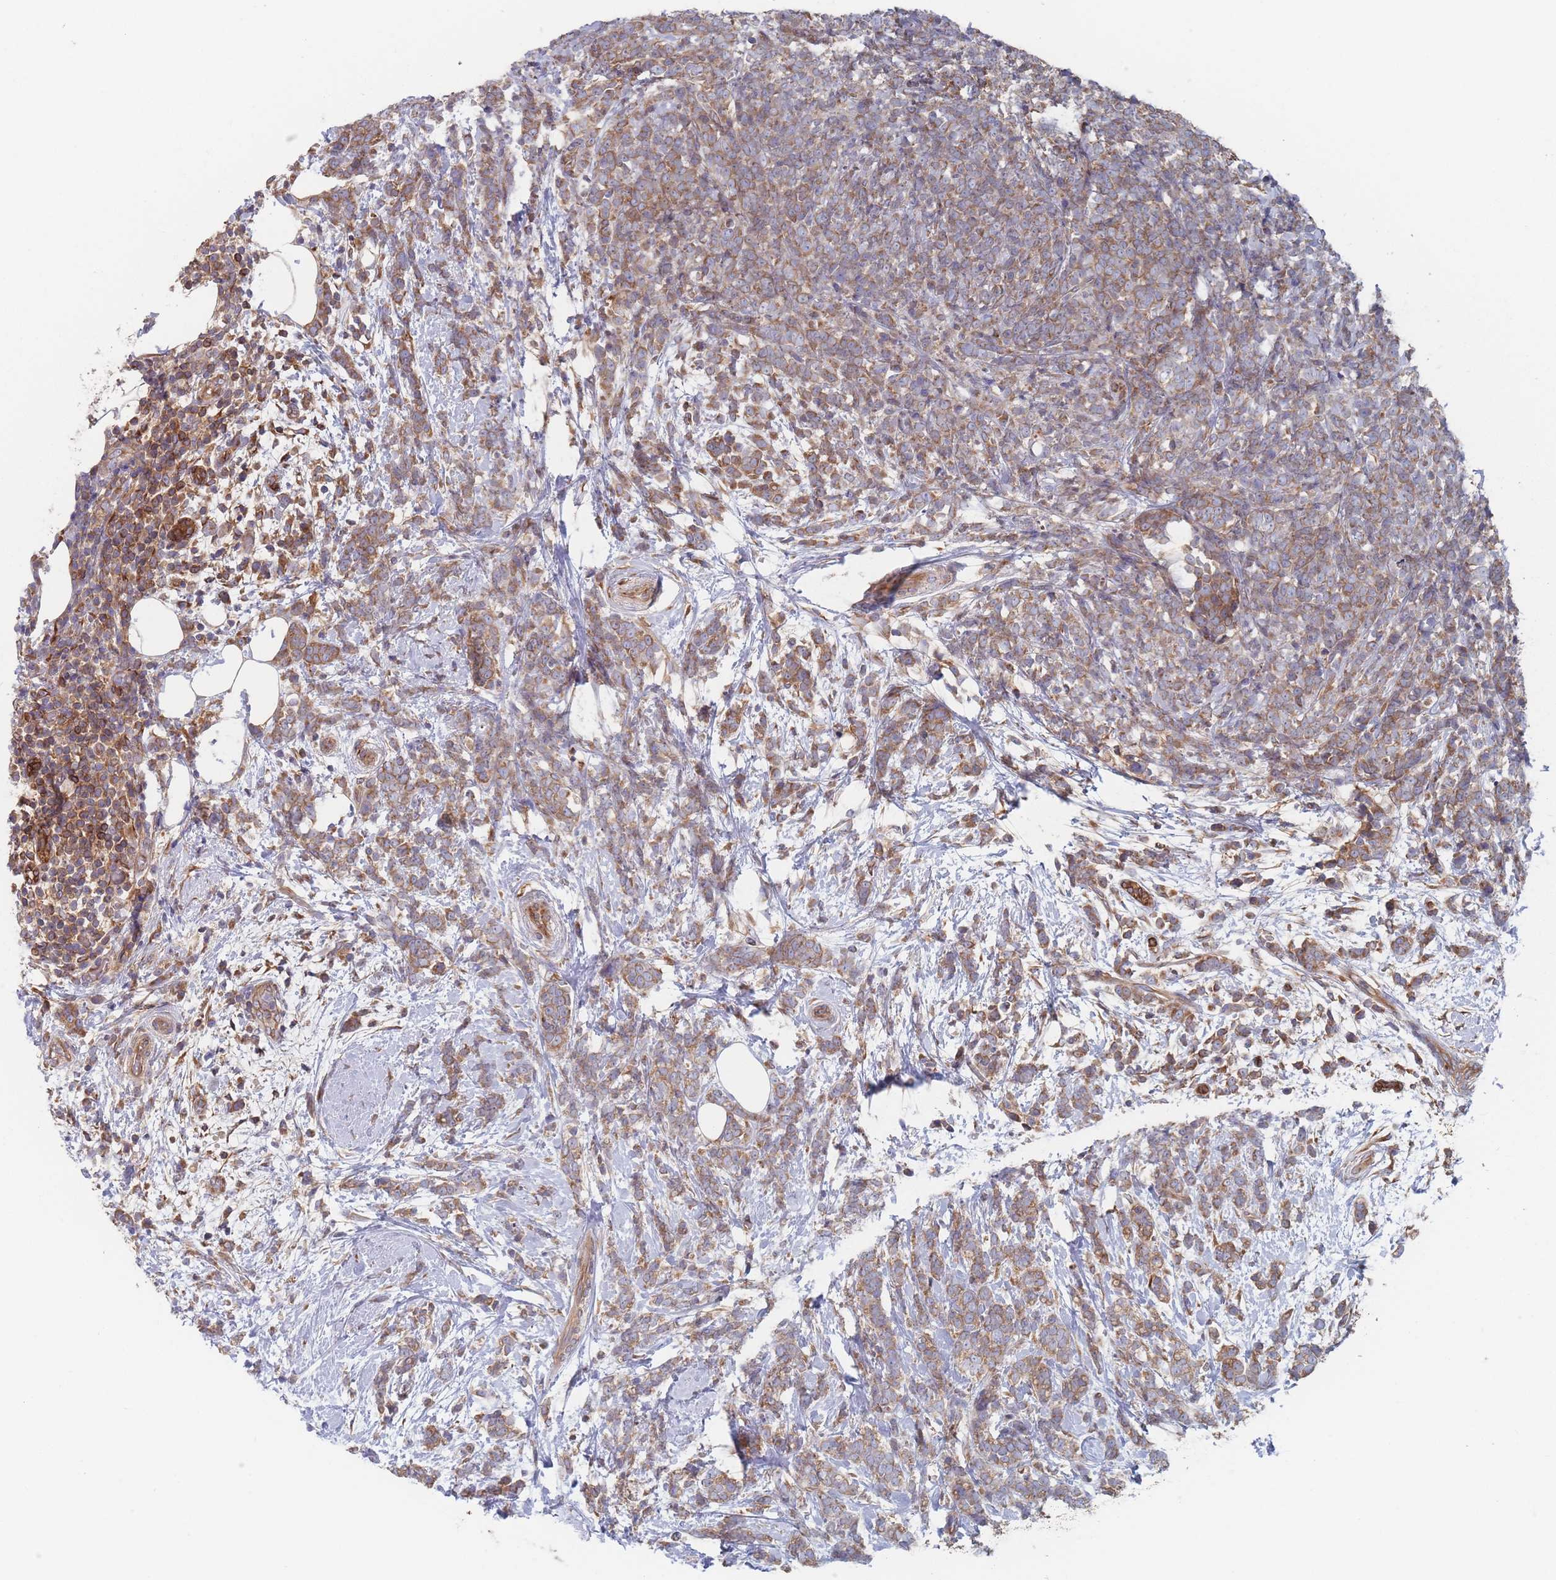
{"staining": {"intensity": "moderate", "quantity": ">75%", "location": "cytoplasmic/membranous"}, "tissue": "breast cancer", "cell_type": "Tumor cells", "image_type": "cancer", "snomed": [{"axis": "morphology", "description": "Lobular carcinoma"}, {"axis": "topography", "description": "Breast"}], "caption": "A brown stain shows moderate cytoplasmic/membranous staining of a protein in human breast lobular carcinoma tumor cells.", "gene": "KDSR", "patient": {"sex": "female", "age": 58}}